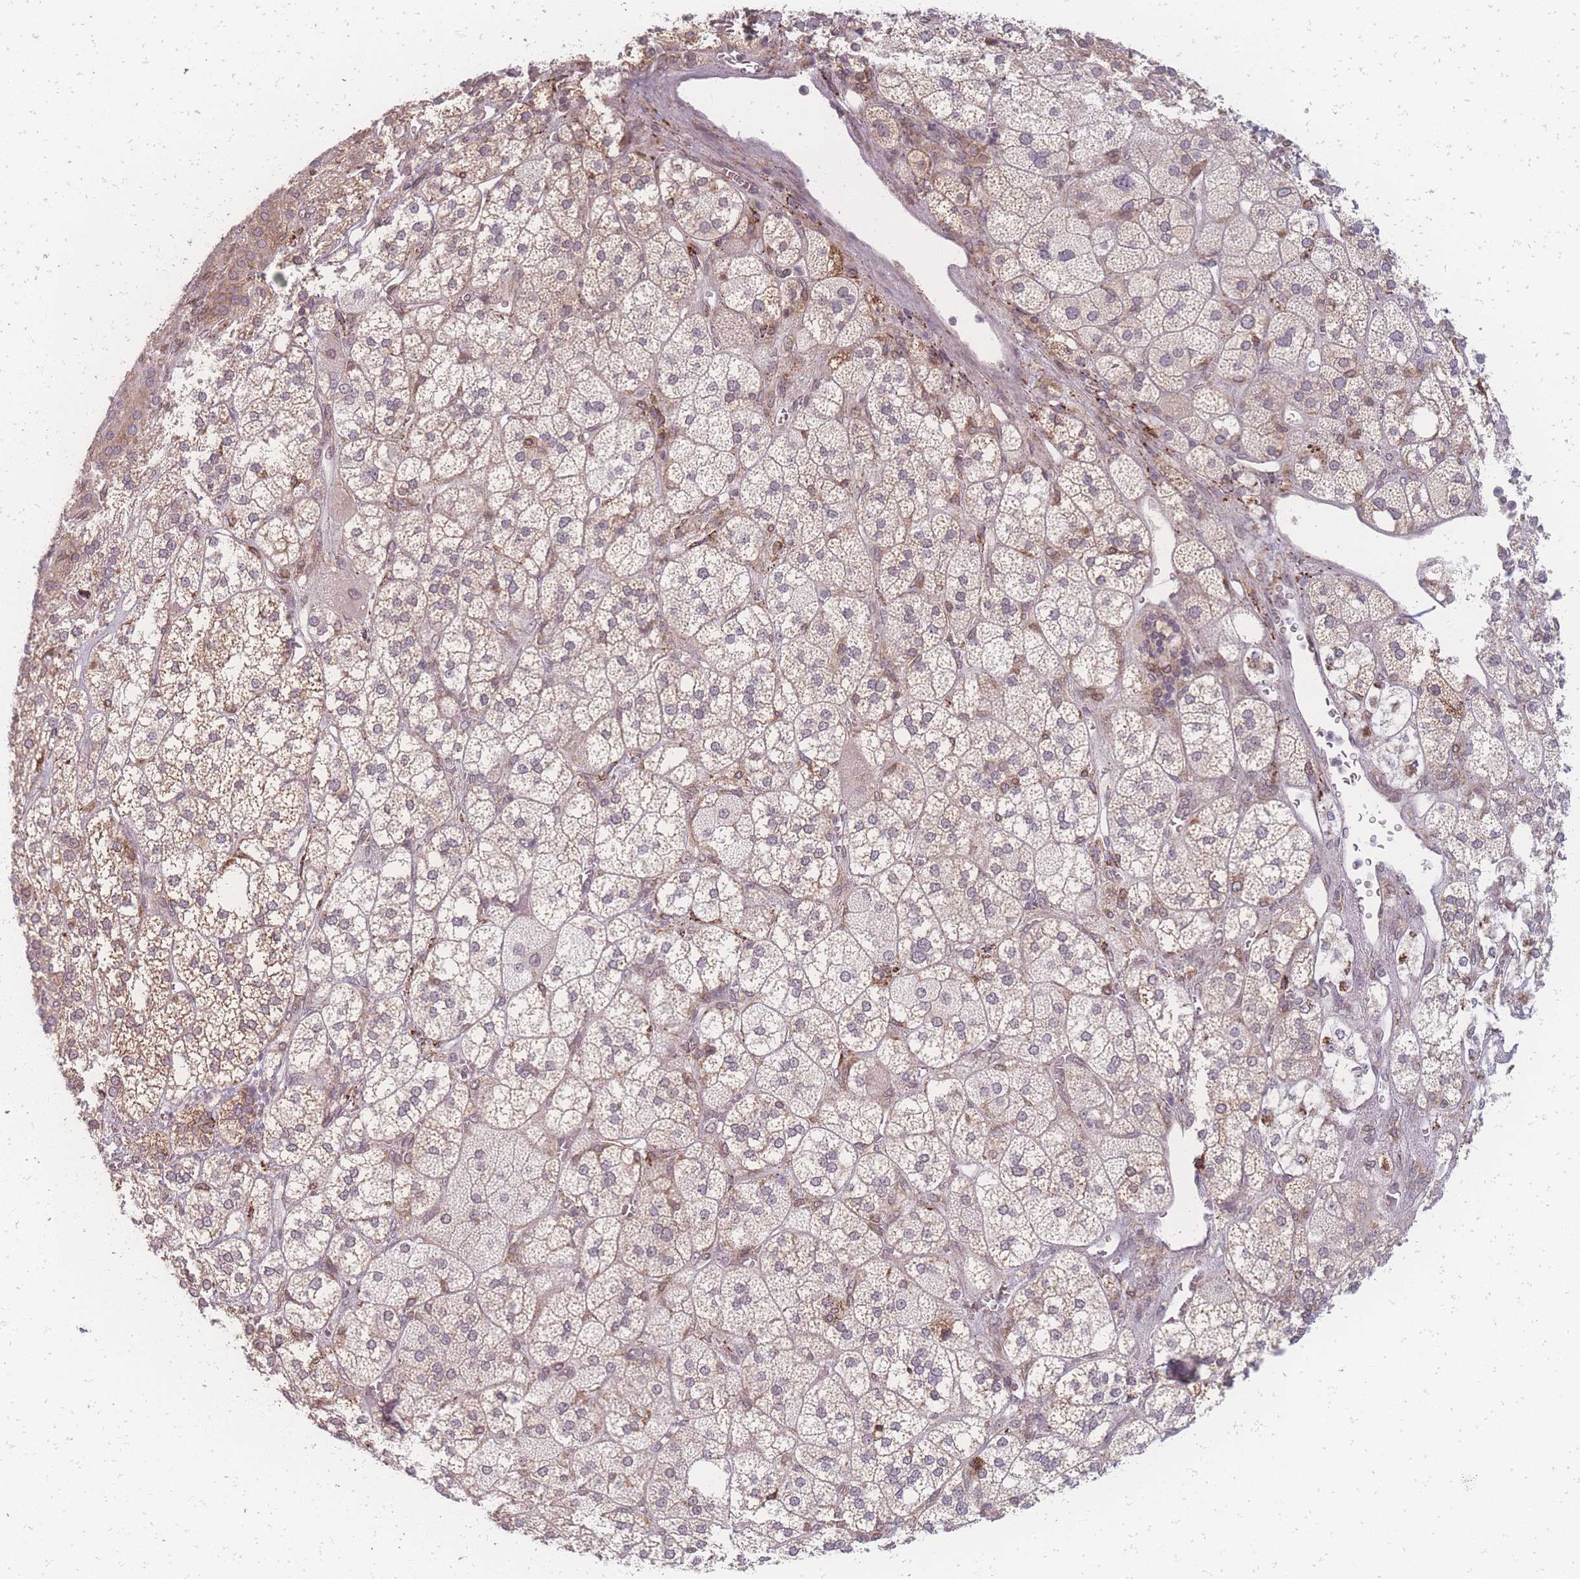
{"staining": {"intensity": "moderate", "quantity": "<25%", "location": "cytoplasmic/membranous,nuclear"}, "tissue": "adrenal gland", "cell_type": "Glandular cells", "image_type": "normal", "snomed": [{"axis": "morphology", "description": "Normal tissue, NOS"}, {"axis": "topography", "description": "Adrenal gland"}], "caption": "Immunohistochemical staining of normal human adrenal gland exhibits moderate cytoplasmic/membranous,nuclear protein staining in about <25% of glandular cells.", "gene": "ZC3H13", "patient": {"sex": "male", "age": 61}}